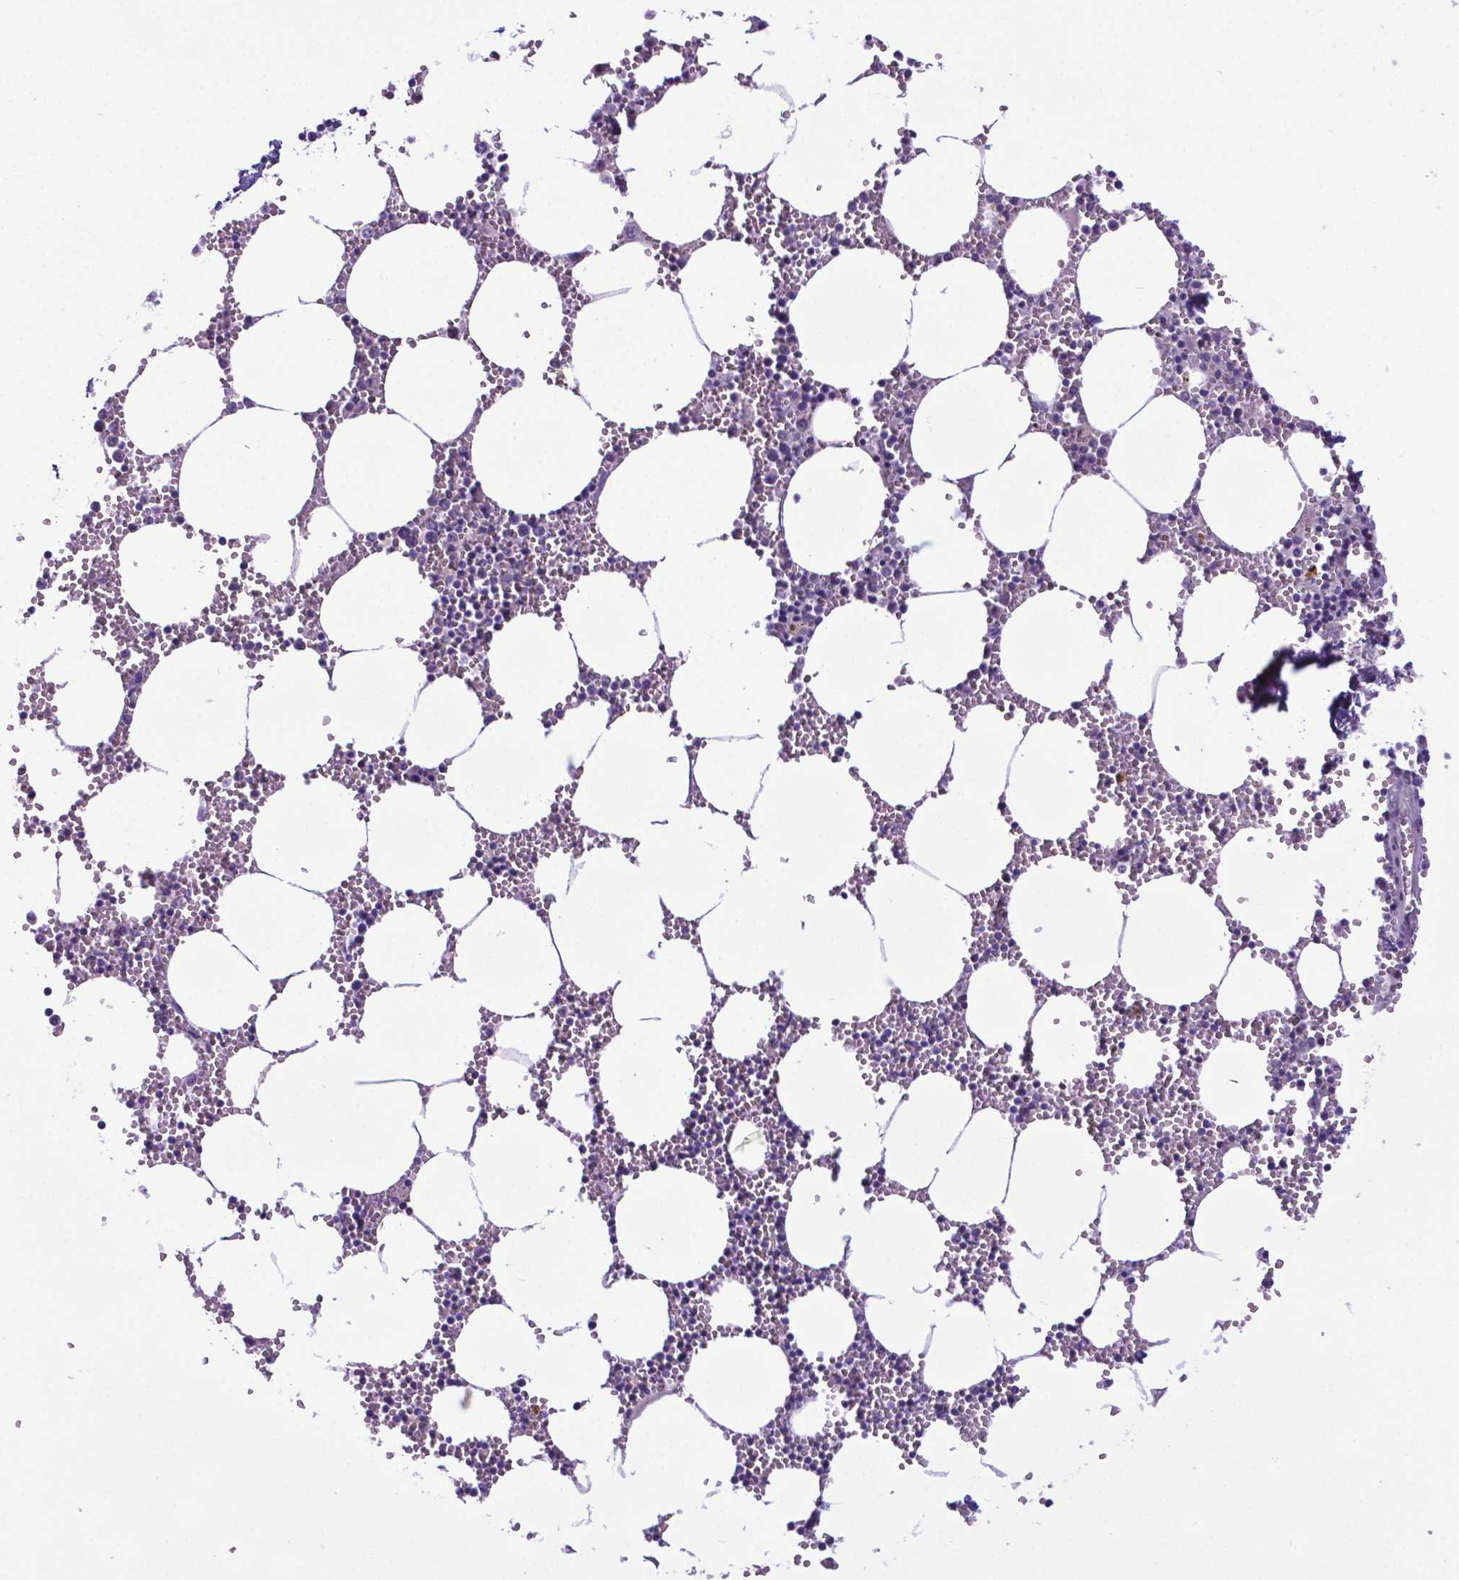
{"staining": {"intensity": "negative", "quantity": "none", "location": "none"}, "tissue": "bone marrow", "cell_type": "Hematopoietic cells", "image_type": "normal", "snomed": [{"axis": "morphology", "description": "Normal tissue, NOS"}, {"axis": "topography", "description": "Bone marrow"}], "caption": "High magnification brightfield microscopy of unremarkable bone marrow stained with DAB (brown) and counterstained with hematoxylin (blue): hematopoietic cells show no significant positivity.", "gene": "ADRA2B", "patient": {"sex": "male", "age": 54}}